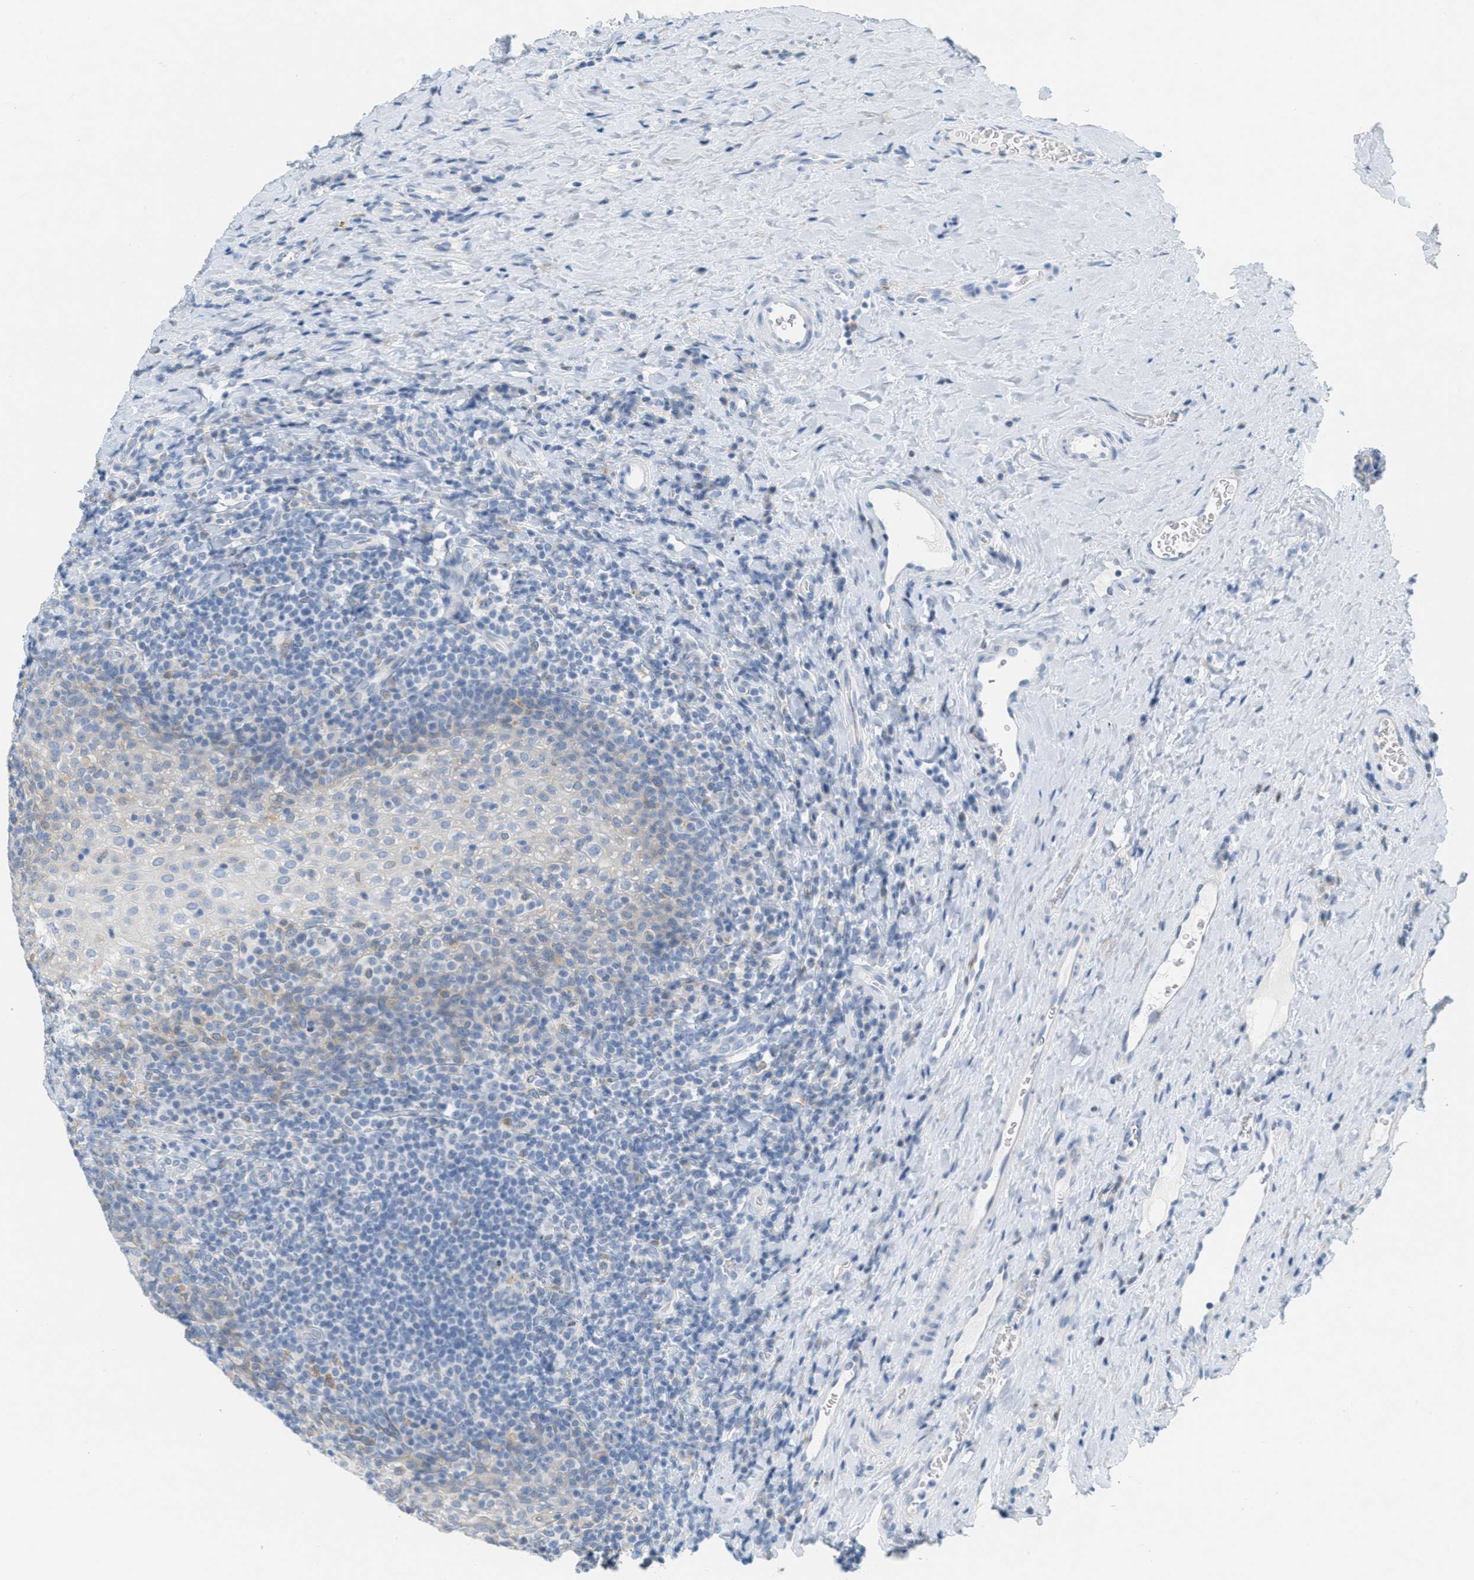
{"staining": {"intensity": "negative", "quantity": "none", "location": "none"}, "tissue": "tonsil", "cell_type": "Germinal center cells", "image_type": "normal", "snomed": [{"axis": "morphology", "description": "Normal tissue, NOS"}, {"axis": "topography", "description": "Tonsil"}], "caption": "Immunohistochemical staining of normal human tonsil reveals no significant staining in germinal center cells. (DAB immunohistochemistry (IHC) visualized using brightfield microscopy, high magnification).", "gene": "TEX264", "patient": {"sex": "male", "age": 17}}